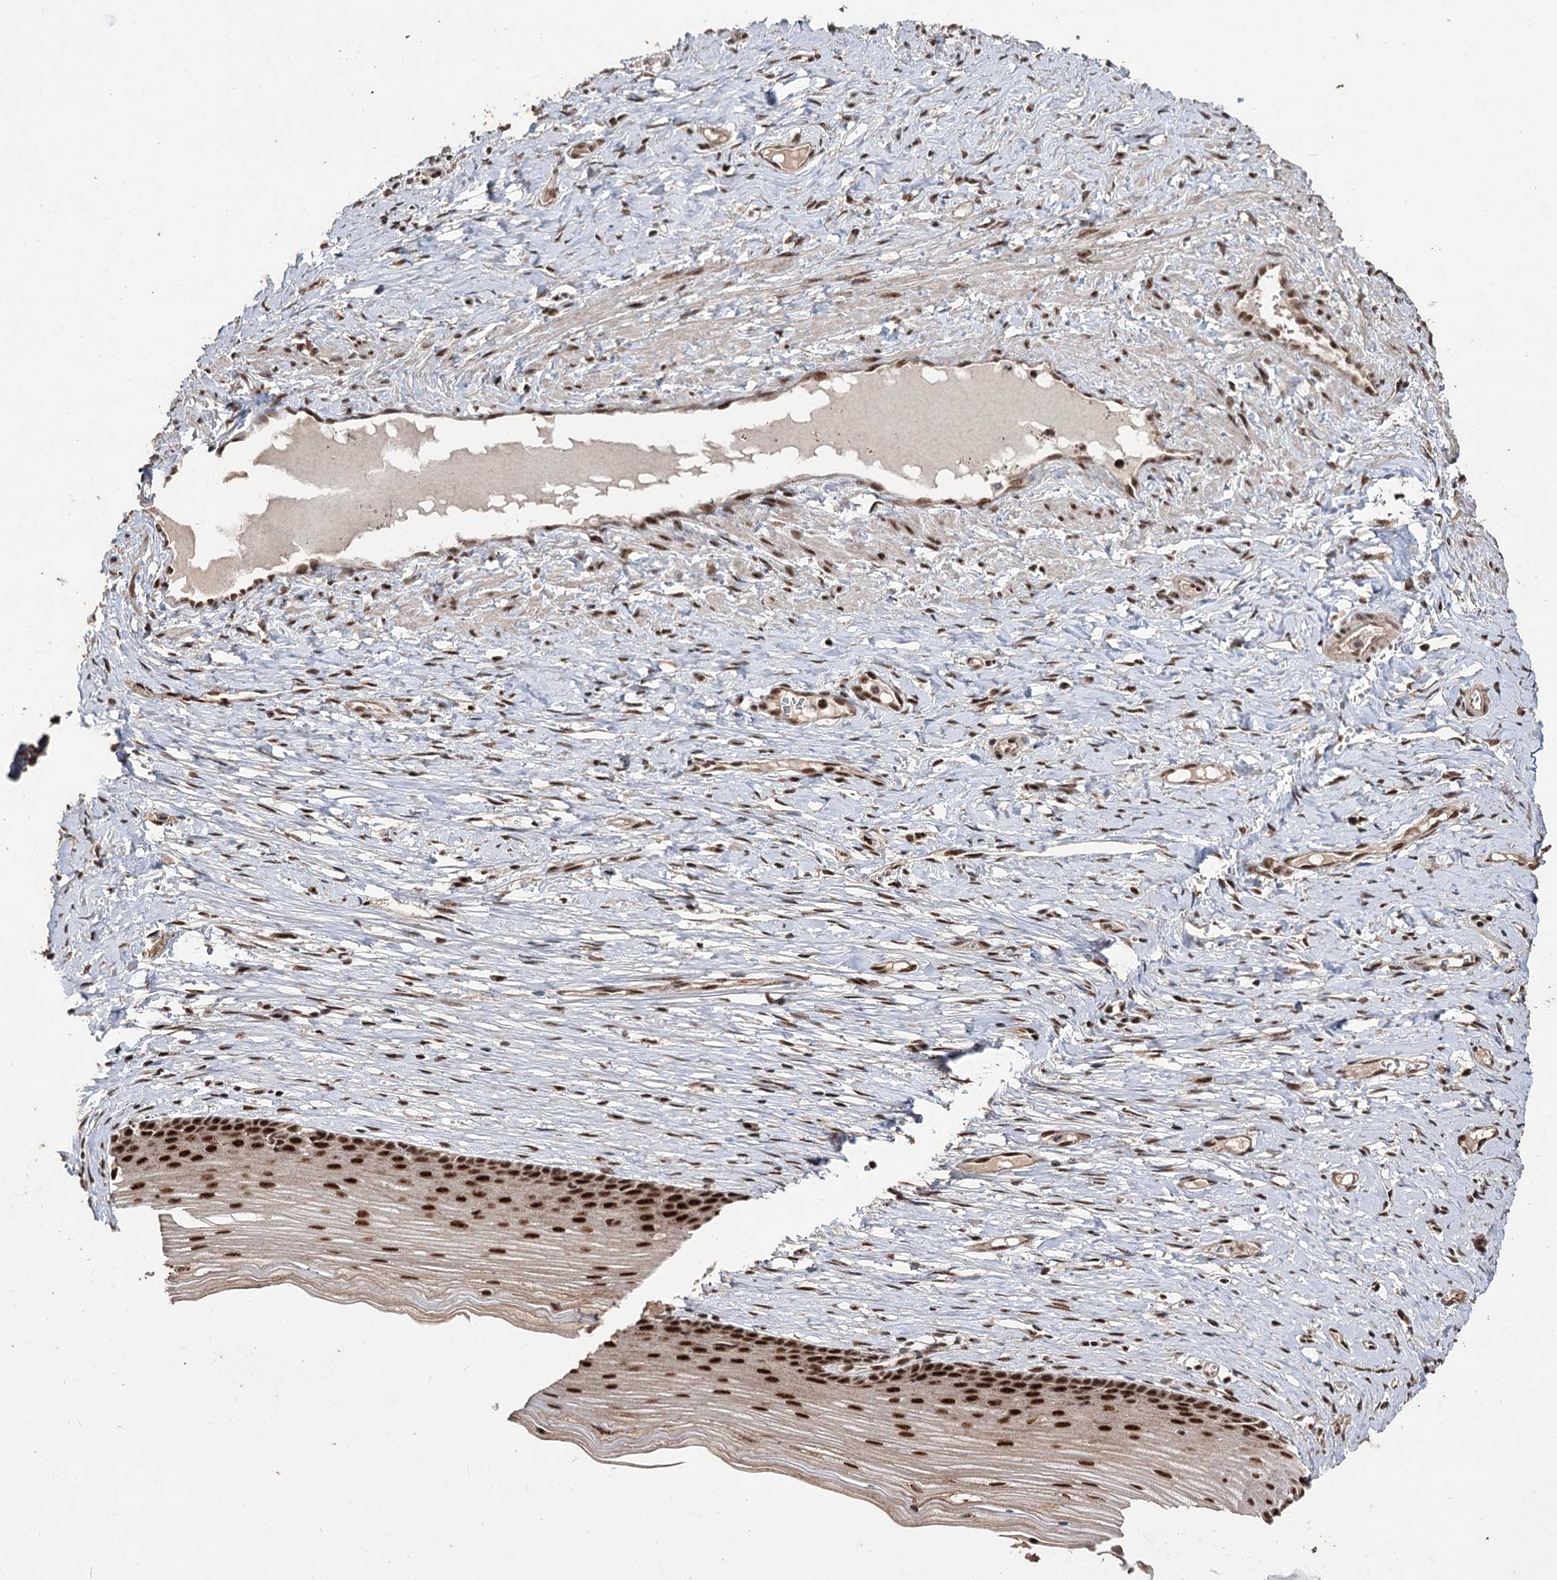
{"staining": {"intensity": "strong", "quantity": "25%-75%", "location": "nuclear"}, "tissue": "cervix", "cell_type": "Glandular cells", "image_type": "normal", "snomed": [{"axis": "morphology", "description": "Normal tissue, NOS"}, {"axis": "topography", "description": "Cervix"}], "caption": "DAB (3,3'-diaminobenzidine) immunohistochemical staining of unremarkable human cervix shows strong nuclear protein expression in approximately 25%-75% of glandular cells.", "gene": "U2SURP", "patient": {"sex": "female", "age": 42}}